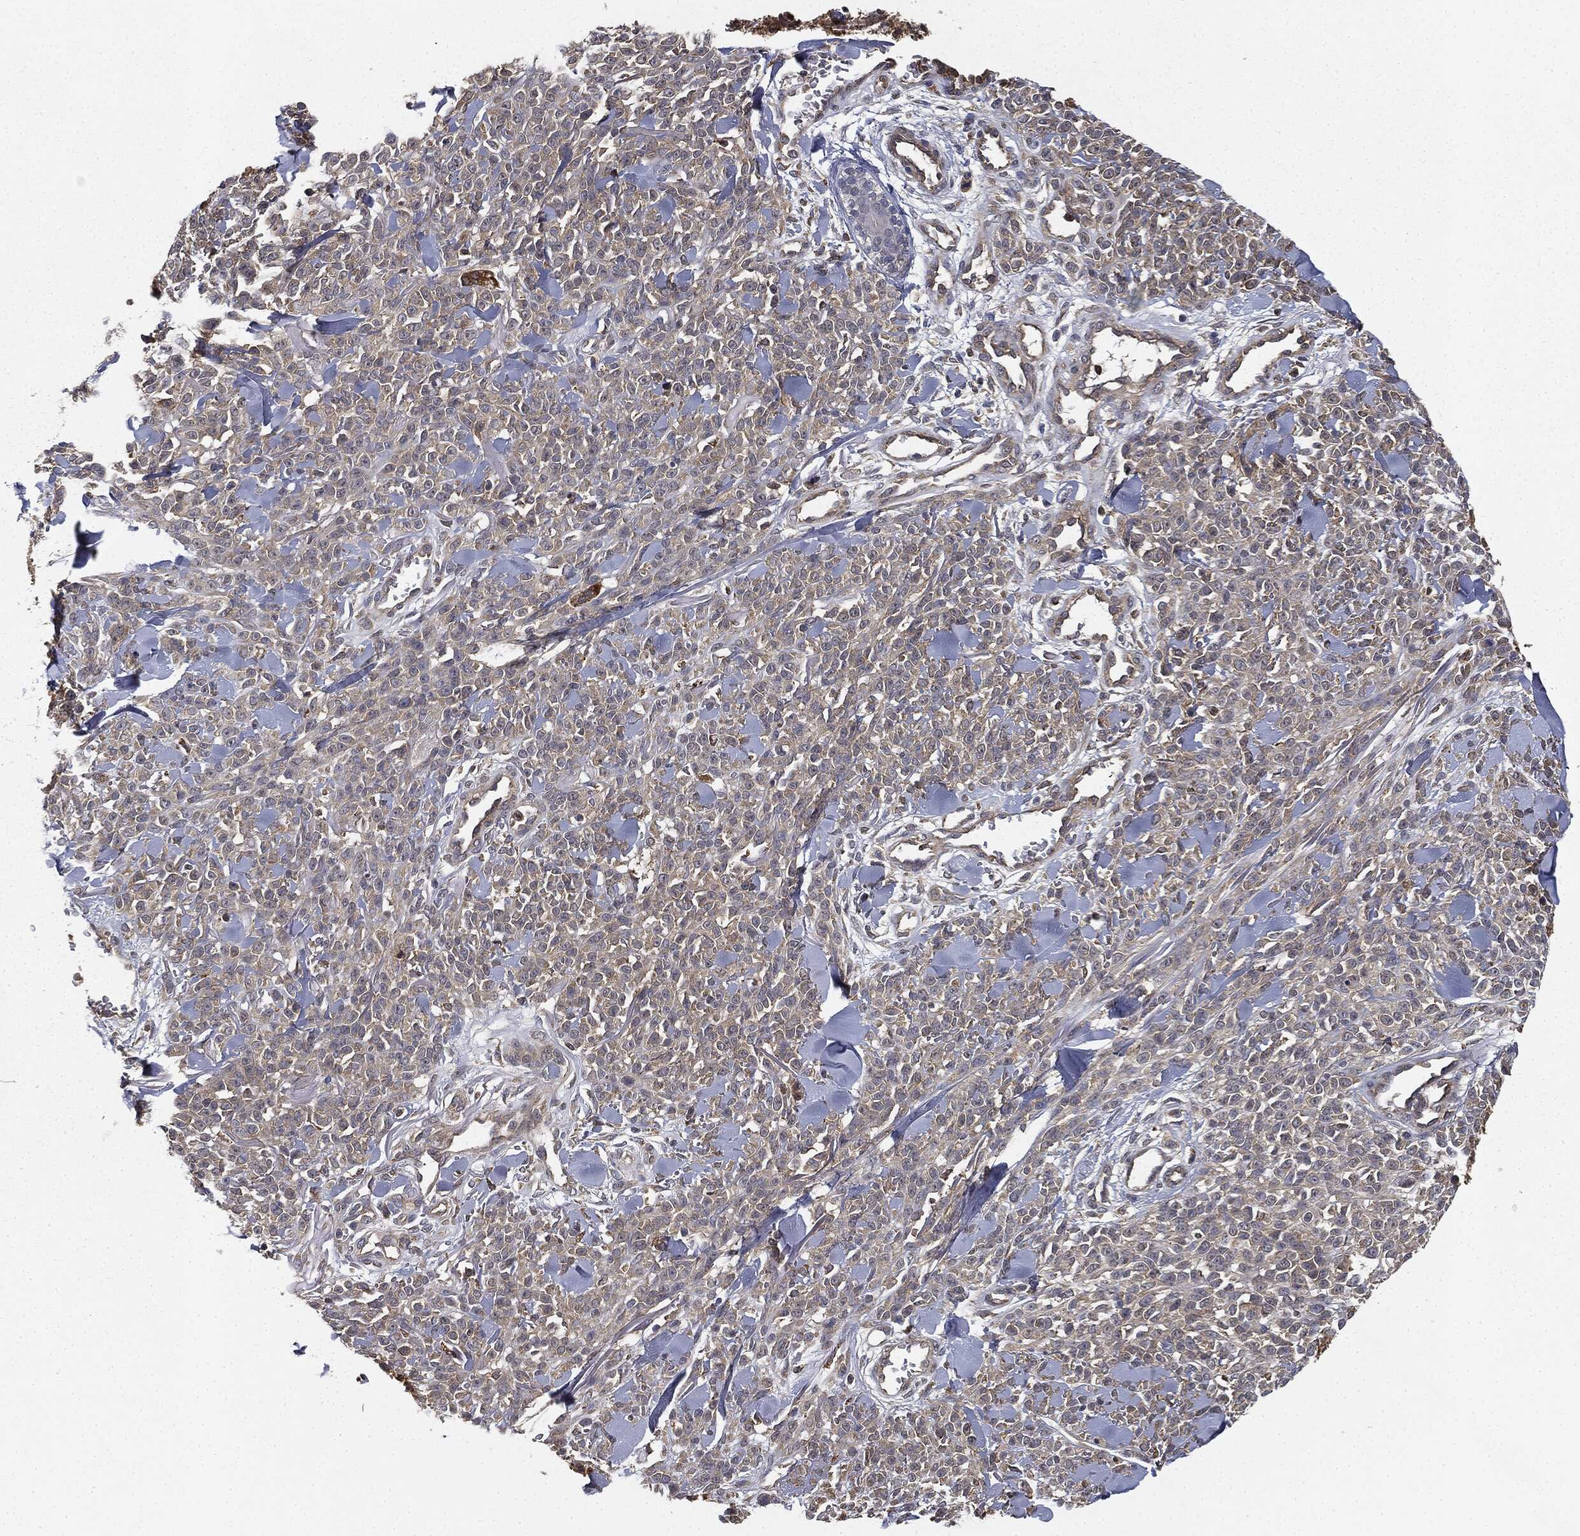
{"staining": {"intensity": "negative", "quantity": "none", "location": "none"}, "tissue": "melanoma", "cell_type": "Tumor cells", "image_type": "cancer", "snomed": [{"axis": "morphology", "description": "Malignant melanoma, NOS"}, {"axis": "topography", "description": "Skin"}, {"axis": "topography", "description": "Skin of trunk"}], "caption": "This is an IHC photomicrograph of malignant melanoma. There is no expression in tumor cells.", "gene": "MIER2", "patient": {"sex": "male", "age": 74}}